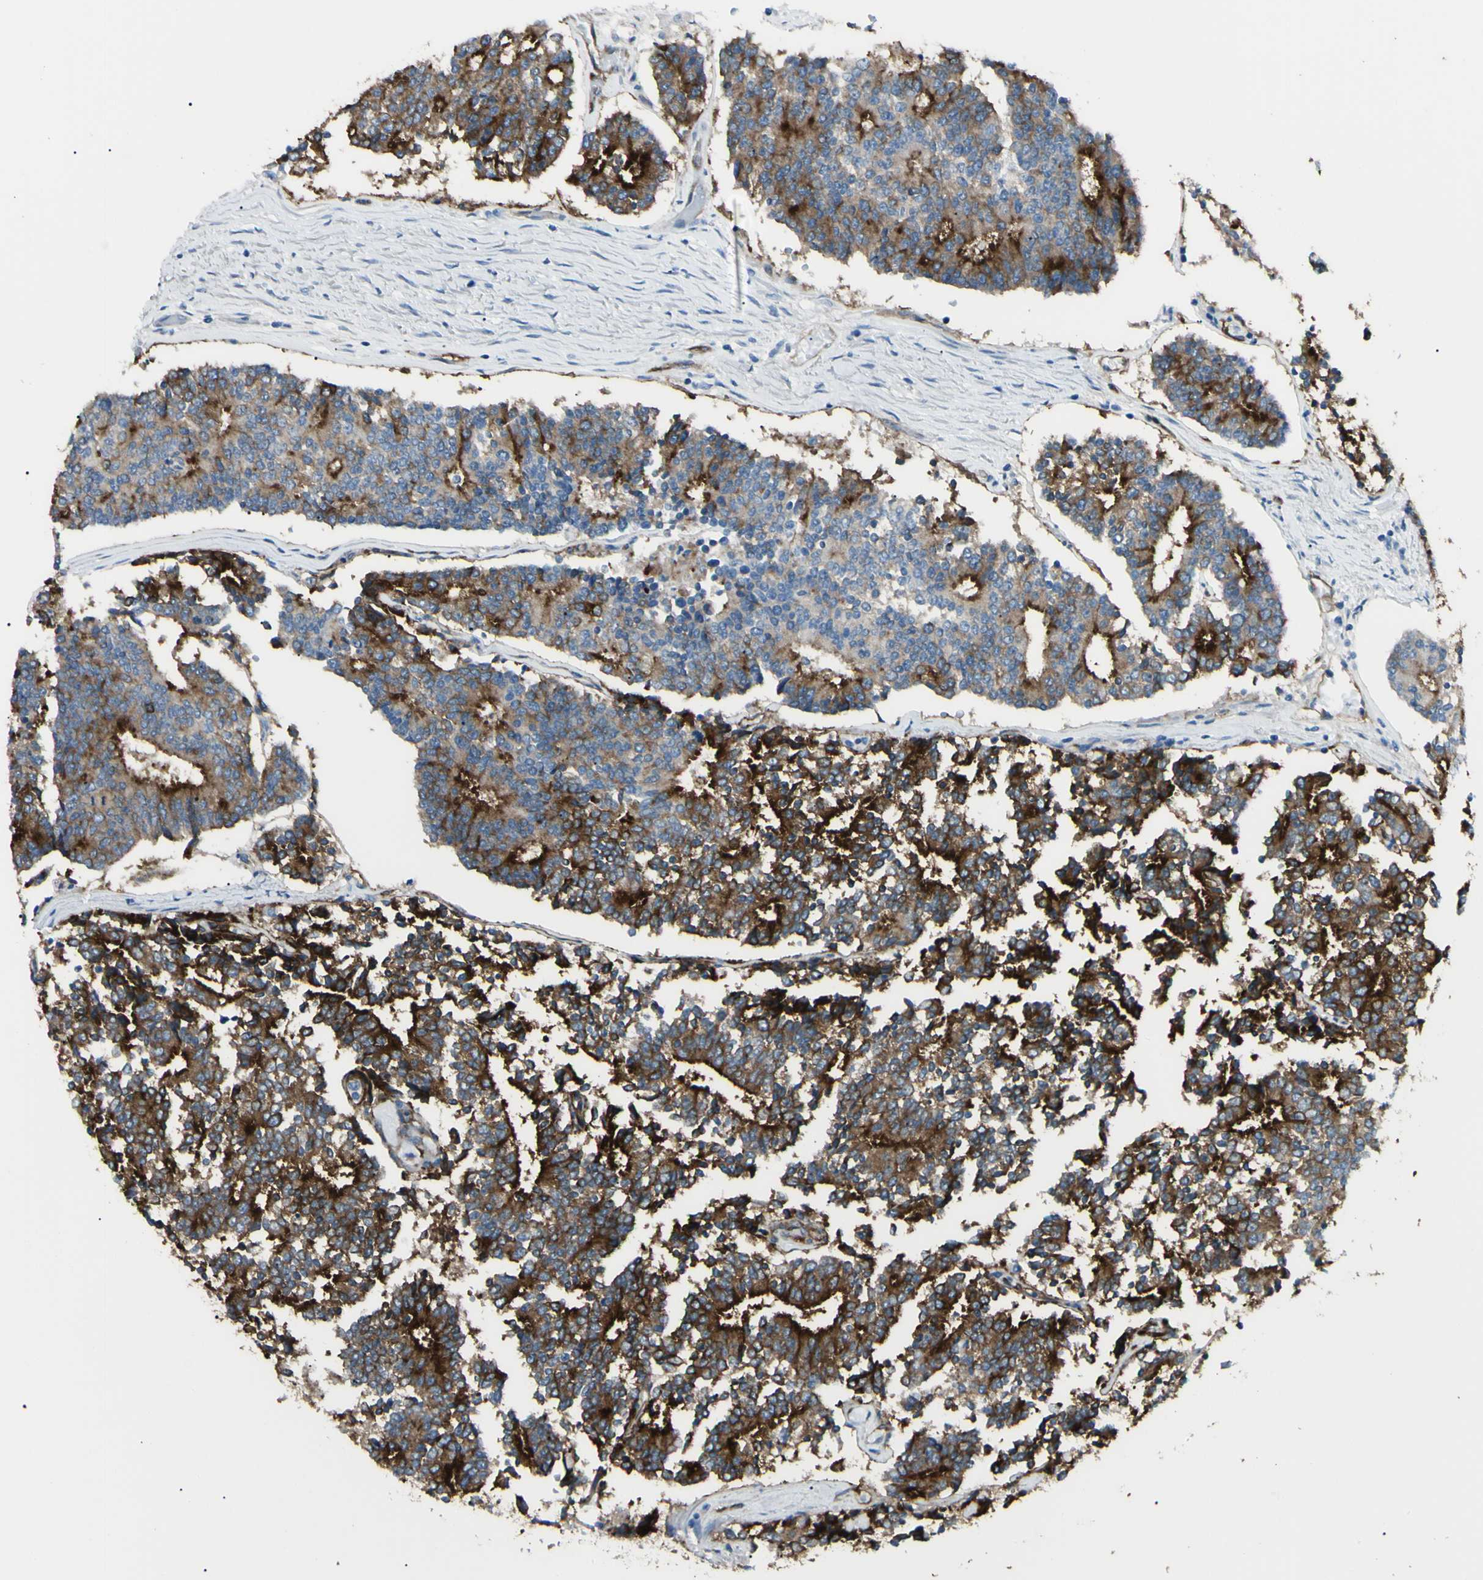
{"staining": {"intensity": "strong", "quantity": ">75%", "location": "cytoplasmic/membranous"}, "tissue": "prostate cancer", "cell_type": "Tumor cells", "image_type": "cancer", "snomed": [{"axis": "morphology", "description": "Normal tissue, NOS"}, {"axis": "morphology", "description": "Adenocarcinoma, High grade"}, {"axis": "topography", "description": "Prostate"}, {"axis": "topography", "description": "Seminal veicle"}], "caption": "Adenocarcinoma (high-grade) (prostate) stained for a protein (brown) demonstrates strong cytoplasmic/membranous positive positivity in about >75% of tumor cells.", "gene": "FOLH1", "patient": {"sex": "male", "age": 55}}